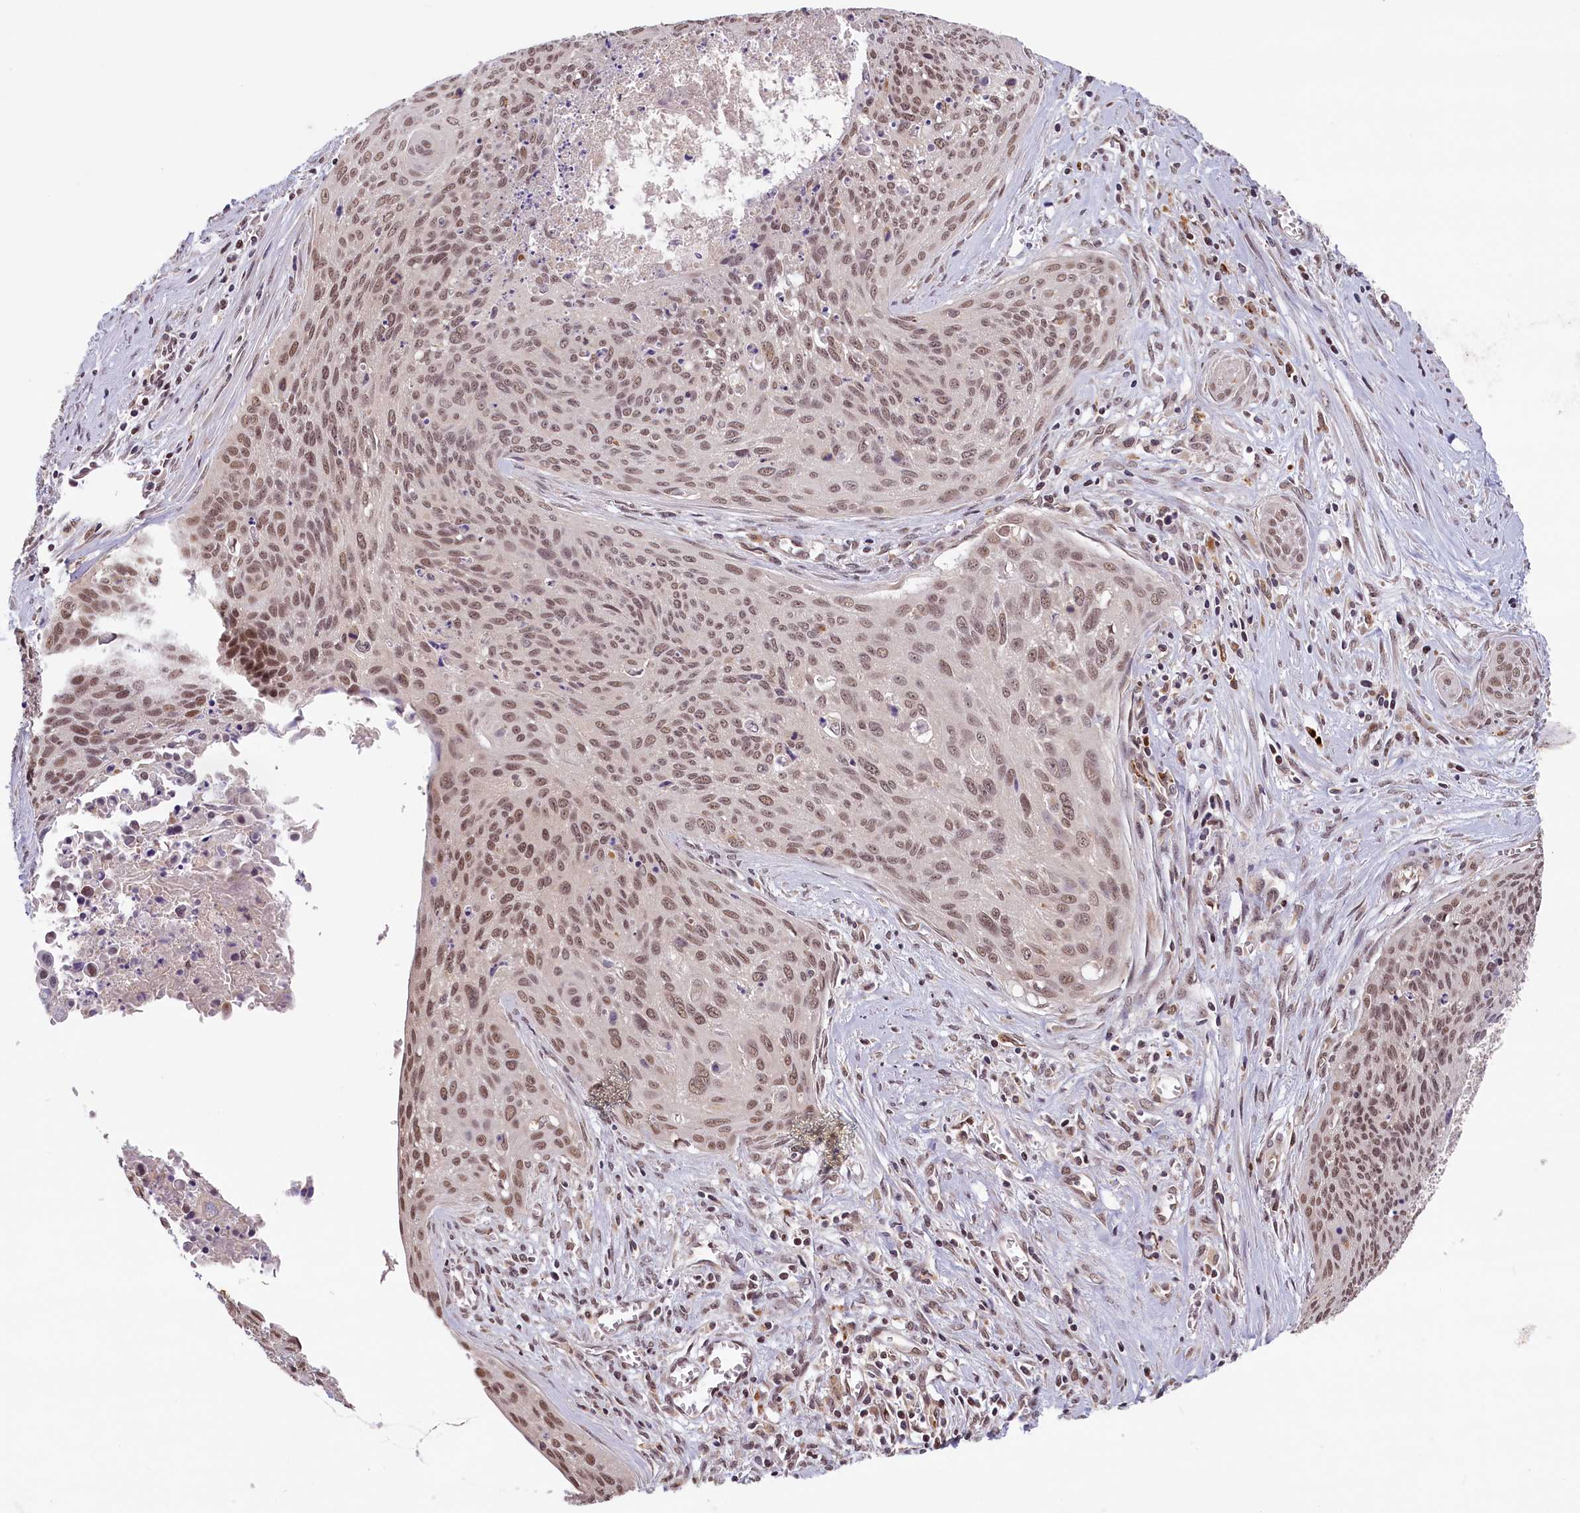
{"staining": {"intensity": "moderate", "quantity": ">75%", "location": "nuclear"}, "tissue": "cervical cancer", "cell_type": "Tumor cells", "image_type": "cancer", "snomed": [{"axis": "morphology", "description": "Squamous cell carcinoma, NOS"}, {"axis": "topography", "description": "Cervix"}], "caption": "Moderate nuclear positivity is appreciated in about >75% of tumor cells in cervical cancer (squamous cell carcinoma).", "gene": "KCNK6", "patient": {"sex": "female", "age": 55}}